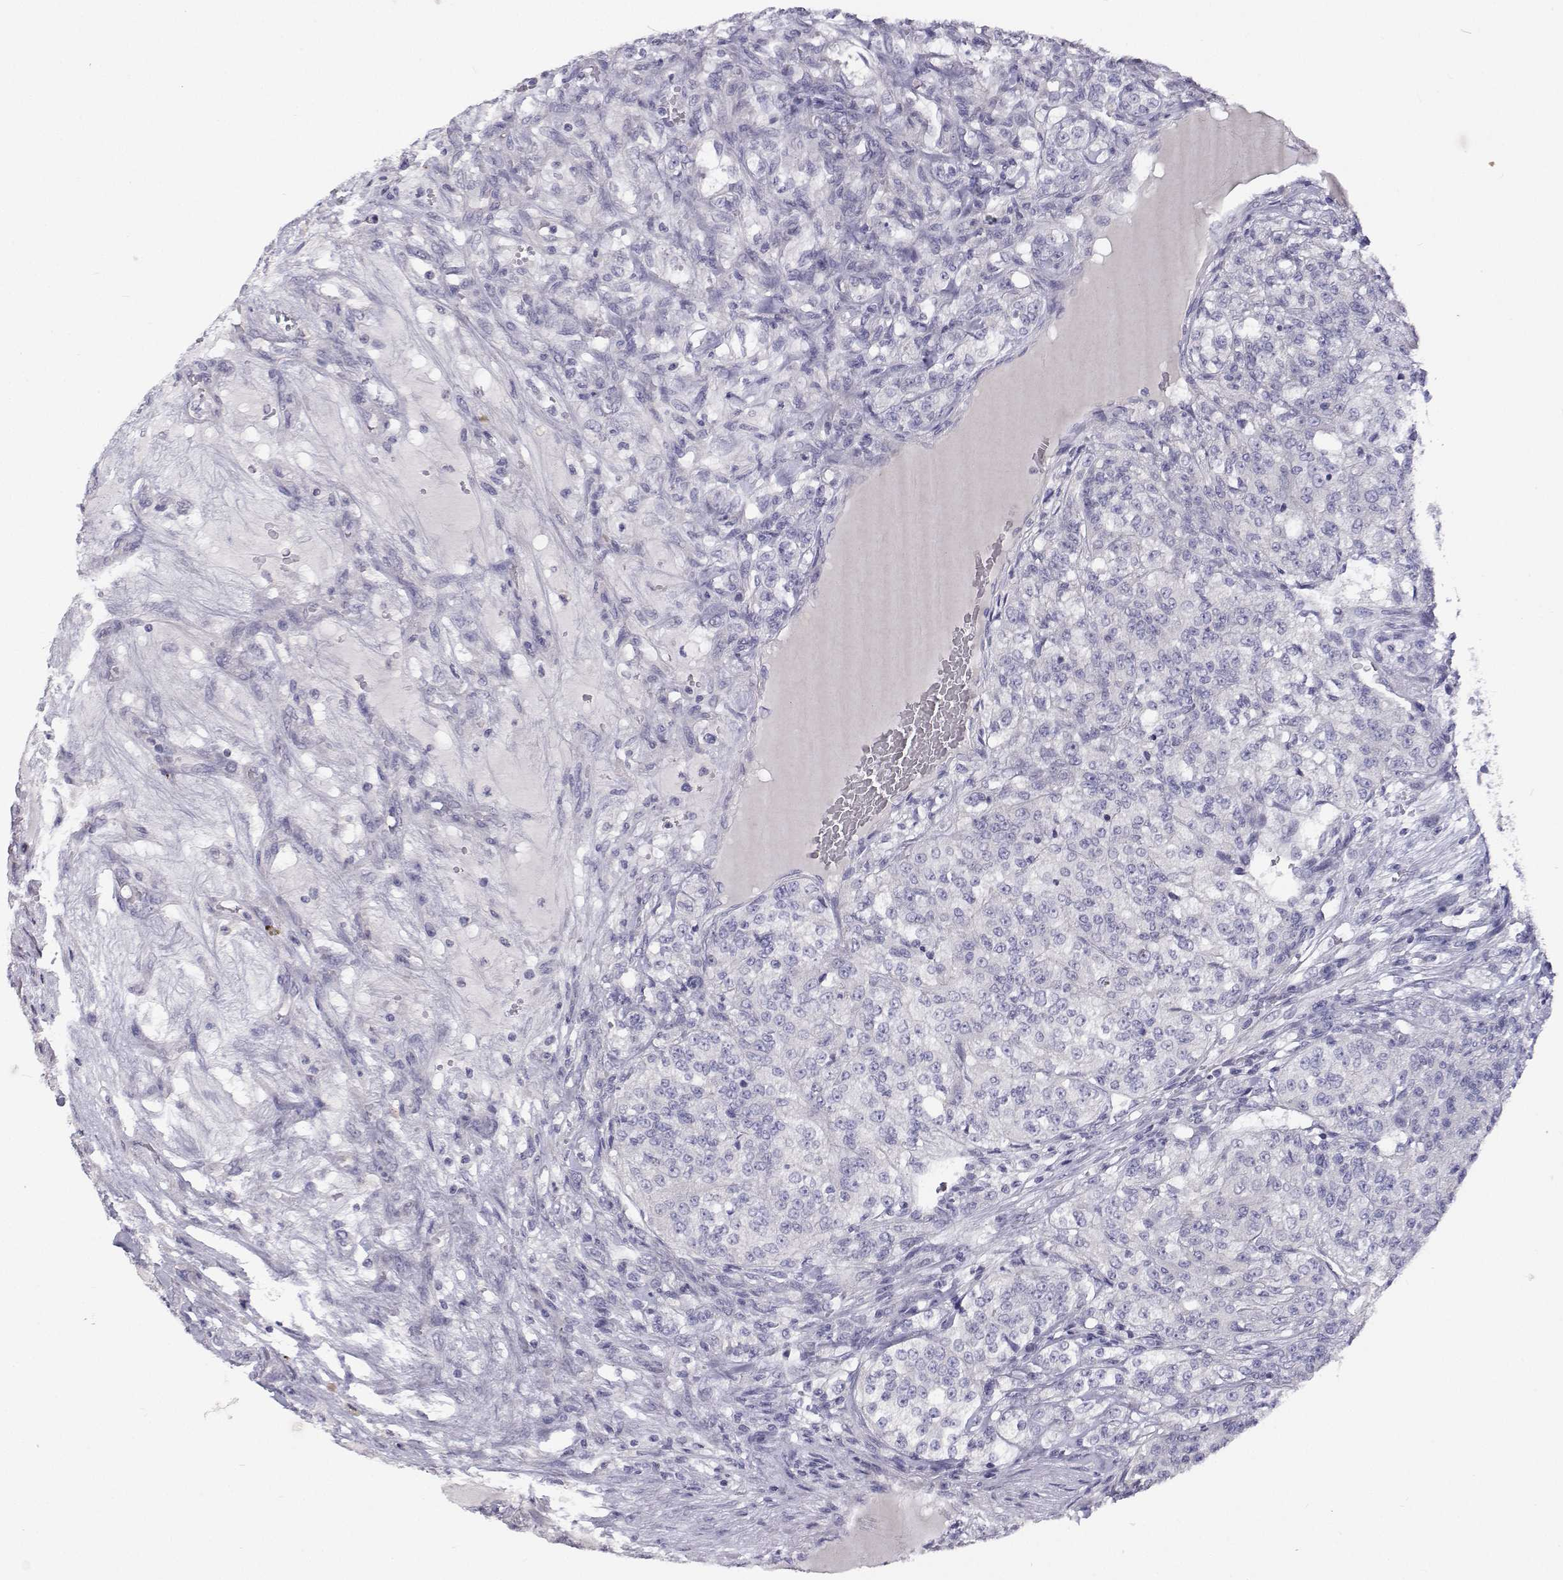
{"staining": {"intensity": "negative", "quantity": "none", "location": "none"}, "tissue": "renal cancer", "cell_type": "Tumor cells", "image_type": "cancer", "snomed": [{"axis": "morphology", "description": "Adenocarcinoma, NOS"}, {"axis": "topography", "description": "Kidney"}], "caption": "The micrograph exhibits no significant positivity in tumor cells of adenocarcinoma (renal).", "gene": "ANKRD65", "patient": {"sex": "female", "age": 63}}